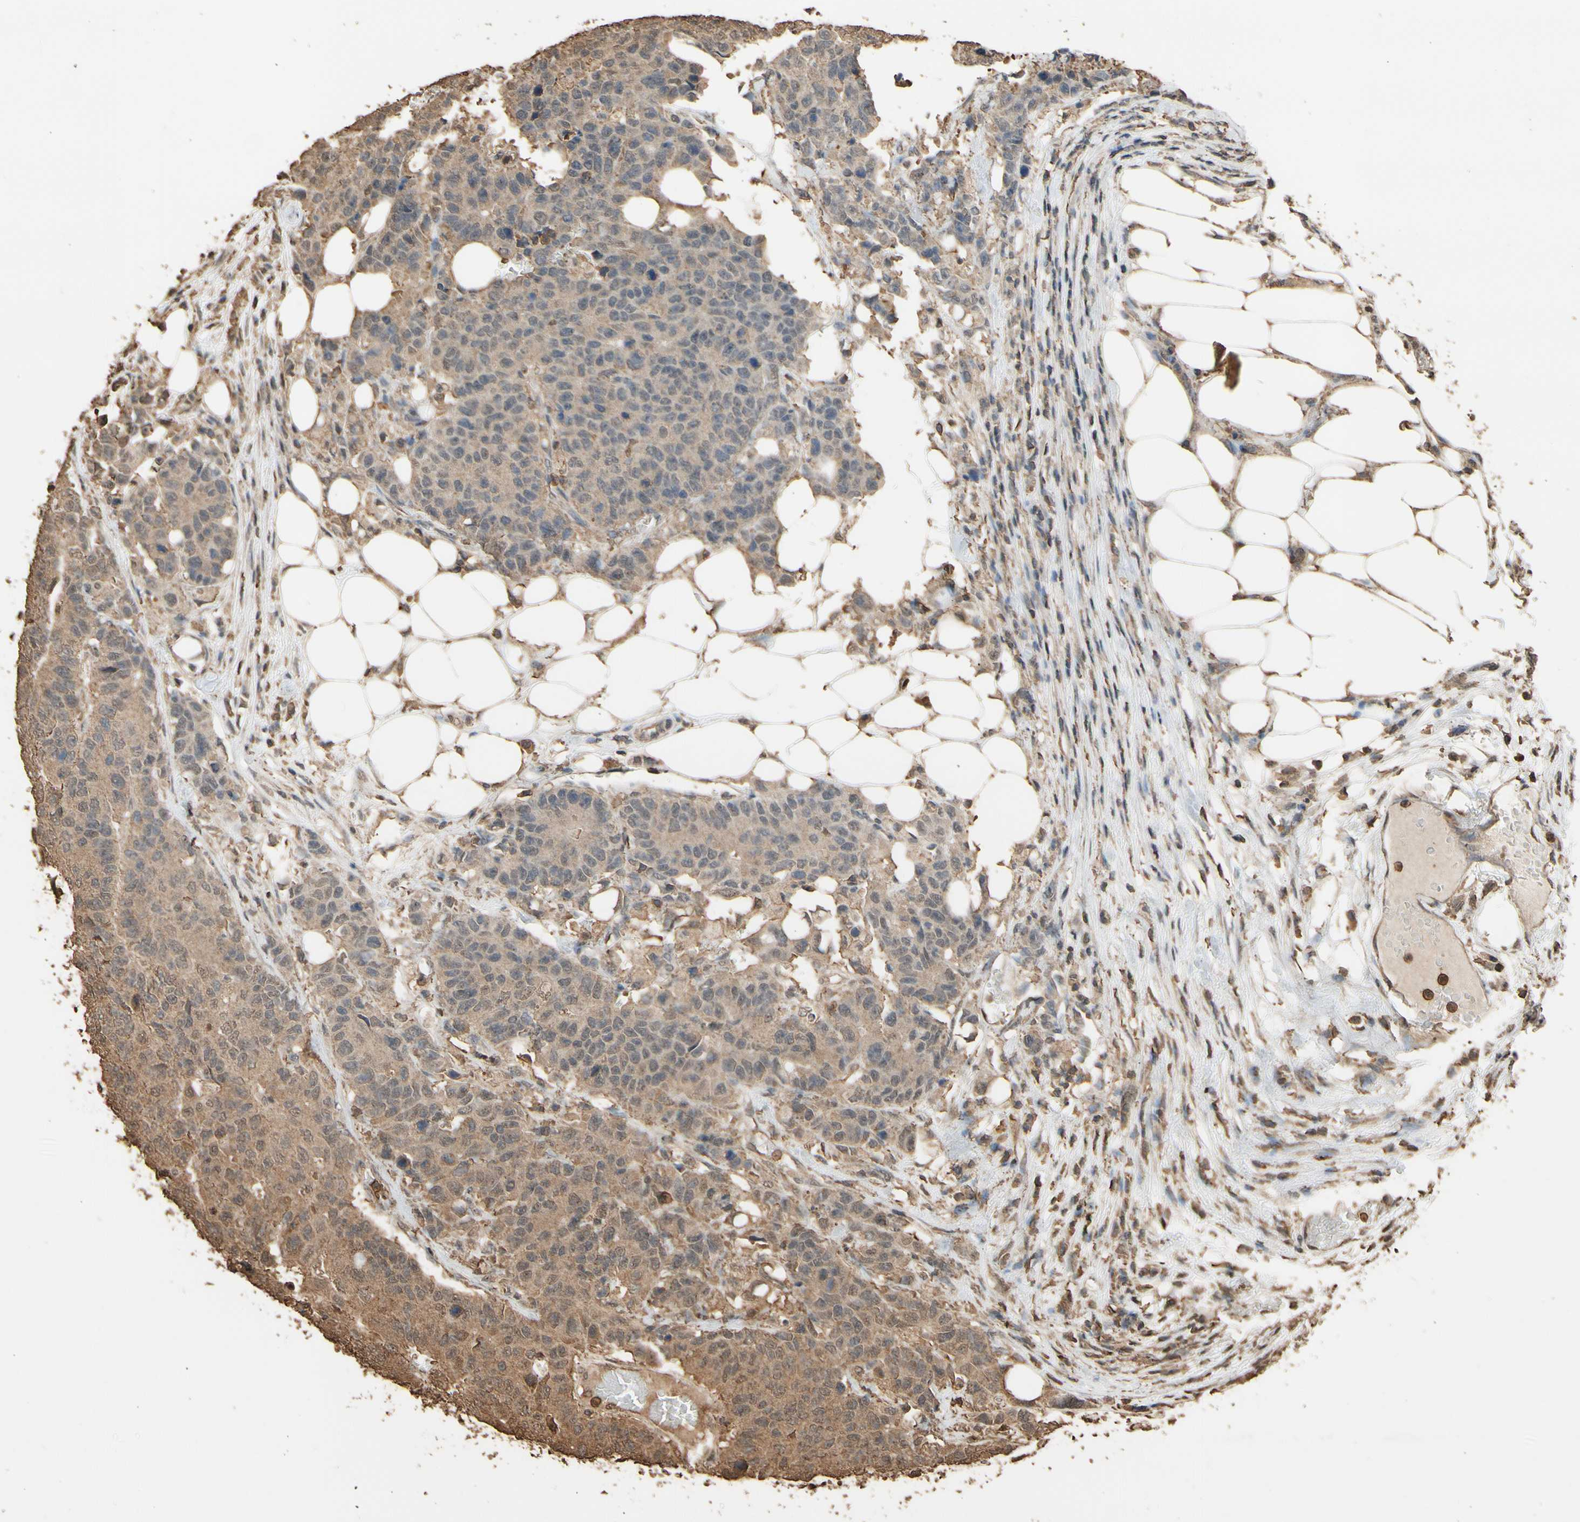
{"staining": {"intensity": "weak", "quantity": ">75%", "location": "cytoplasmic/membranous"}, "tissue": "colorectal cancer", "cell_type": "Tumor cells", "image_type": "cancer", "snomed": [{"axis": "morphology", "description": "Adenocarcinoma, NOS"}, {"axis": "topography", "description": "Colon"}], "caption": "Tumor cells show low levels of weak cytoplasmic/membranous positivity in about >75% of cells in human adenocarcinoma (colorectal). The staining is performed using DAB brown chromogen to label protein expression. The nuclei are counter-stained blue using hematoxylin.", "gene": "TNFSF13B", "patient": {"sex": "female", "age": 86}}